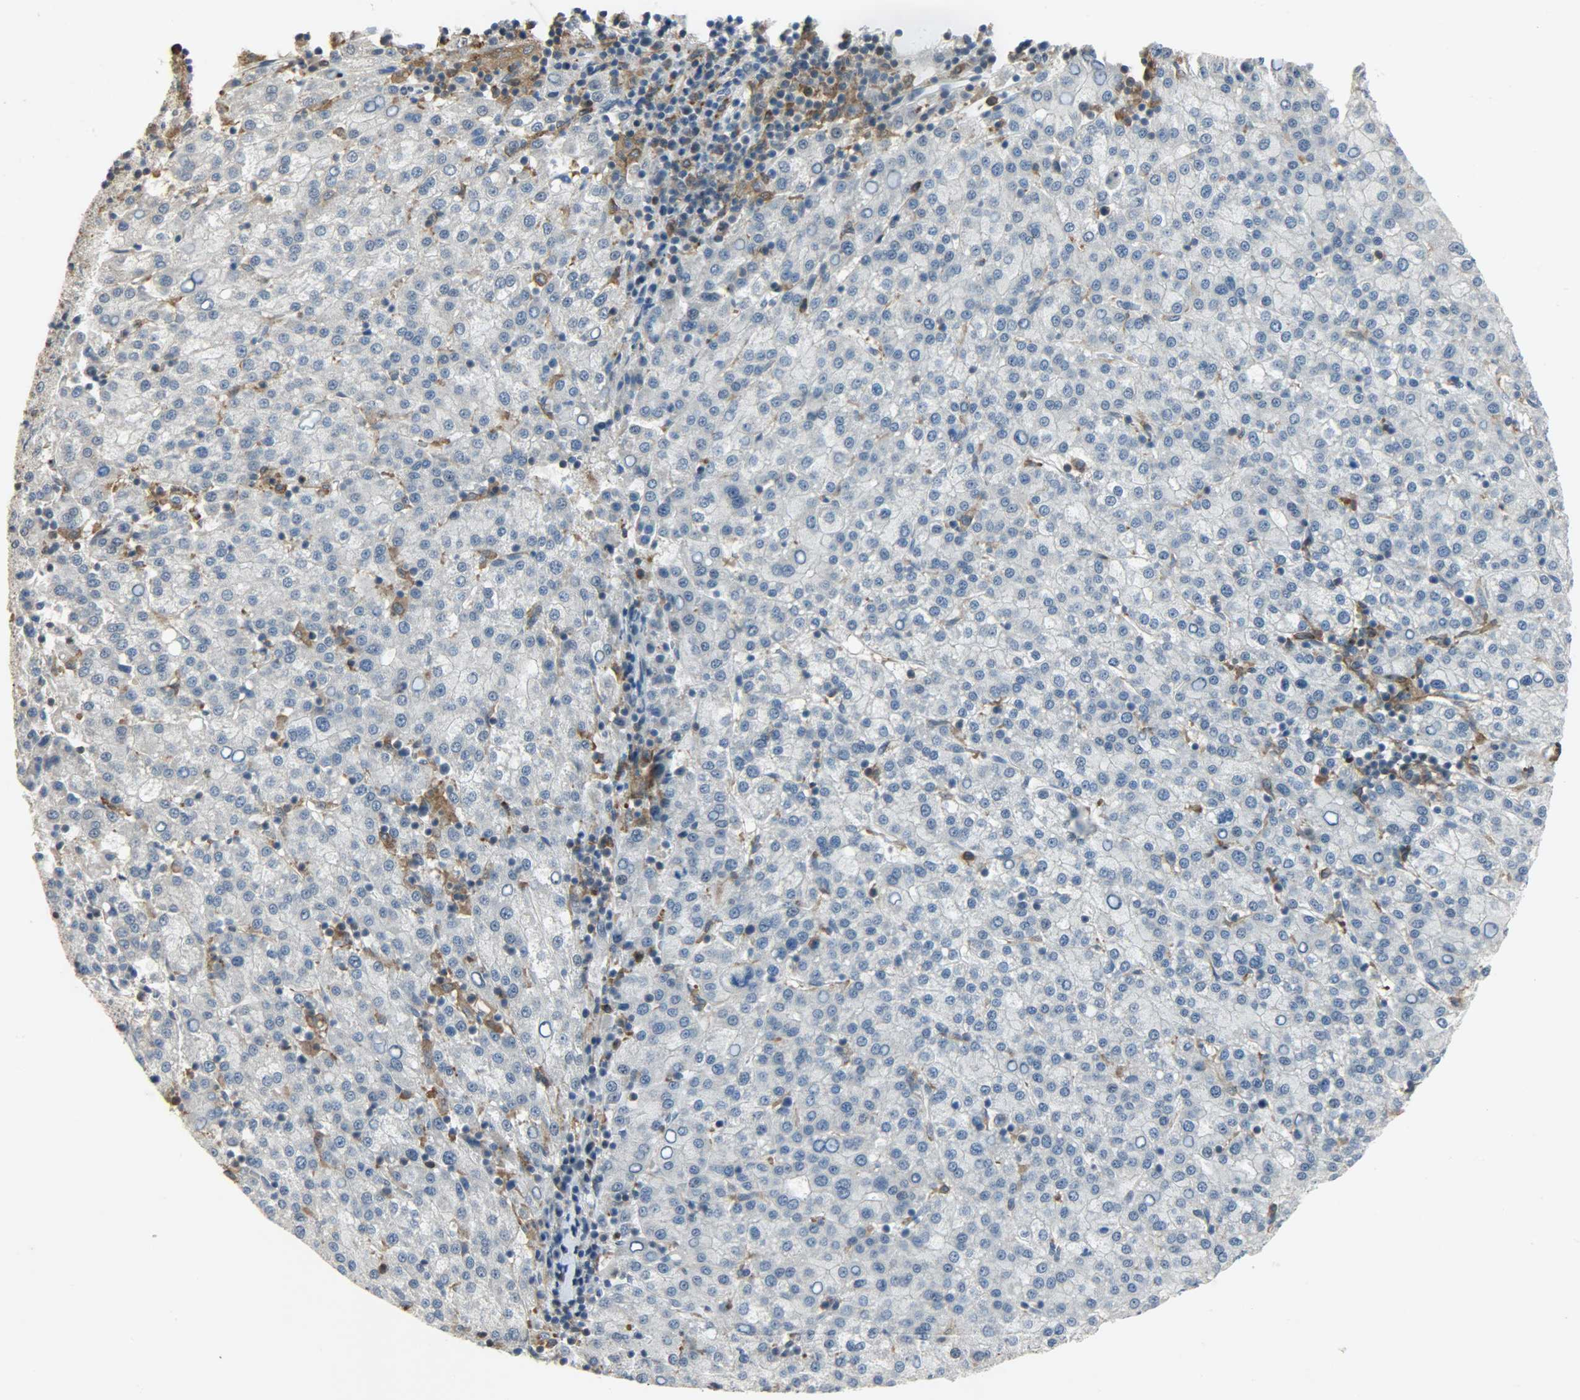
{"staining": {"intensity": "negative", "quantity": "none", "location": "none"}, "tissue": "liver cancer", "cell_type": "Tumor cells", "image_type": "cancer", "snomed": [{"axis": "morphology", "description": "Carcinoma, Hepatocellular, NOS"}, {"axis": "topography", "description": "Liver"}], "caption": "This is an immunohistochemistry histopathology image of hepatocellular carcinoma (liver). There is no expression in tumor cells.", "gene": "SKAP2", "patient": {"sex": "female", "age": 58}}